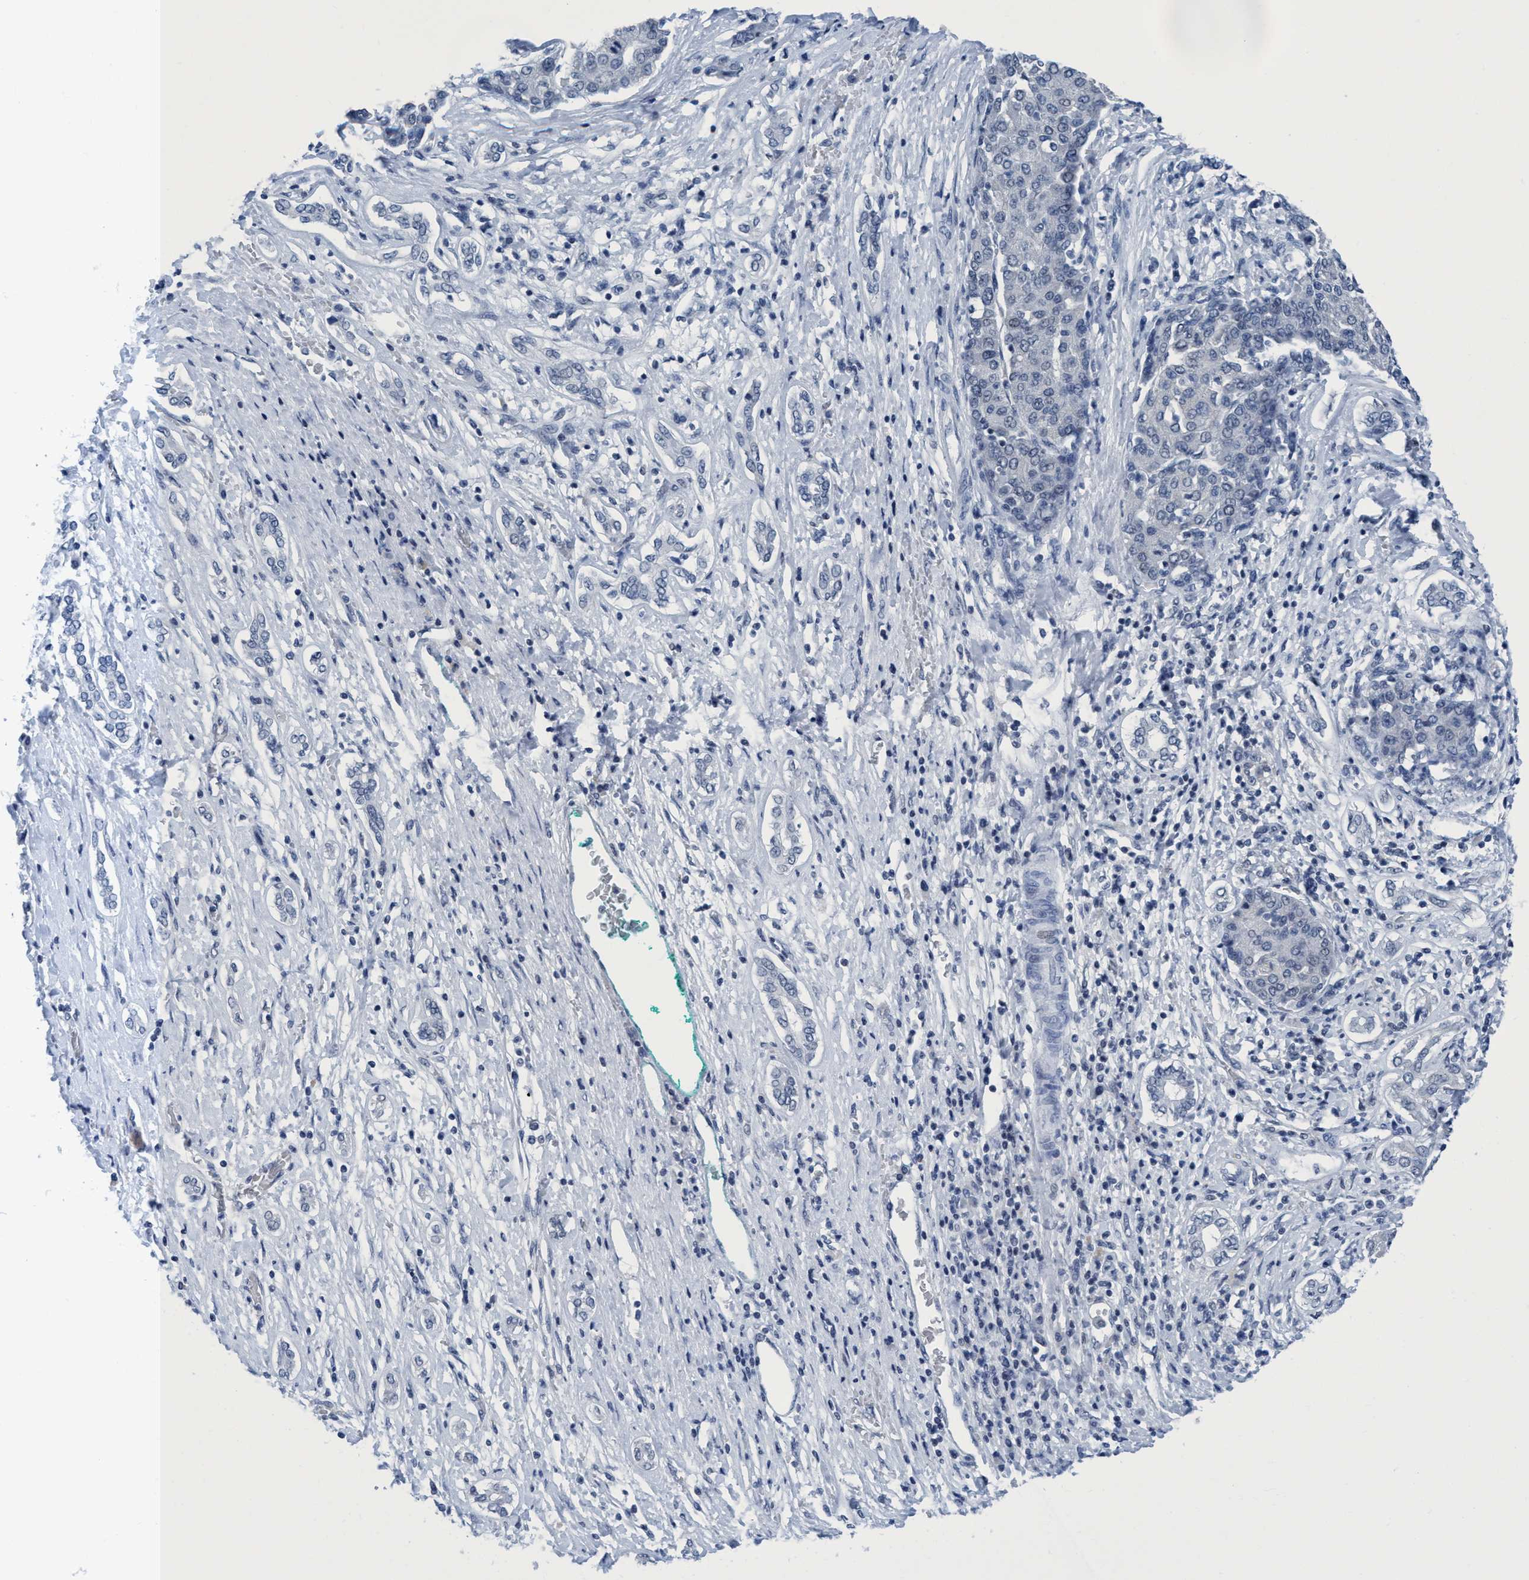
{"staining": {"intensity": "negative", "quantity": "none", "location": "none"}, "tissue": "liver cancer", "cell_type": "Tumor cells", "image_type": "cancer", "snomed": [{"axis": "morphology", "description": "Carcinoma, Hepatocellular, NOS"}, {"axis": "topography", "description": "Liver"}], "caption": "Immunohistochemistry image of neoplastic tissue: liver cancer (hepatocellular carcinoma) stained with DAB (3,3'-diaminobenzidine) displays no significant protein staining in tumor cells.", "gene": "DNAI1", "patient": {"sex": "male", "age": 65}}